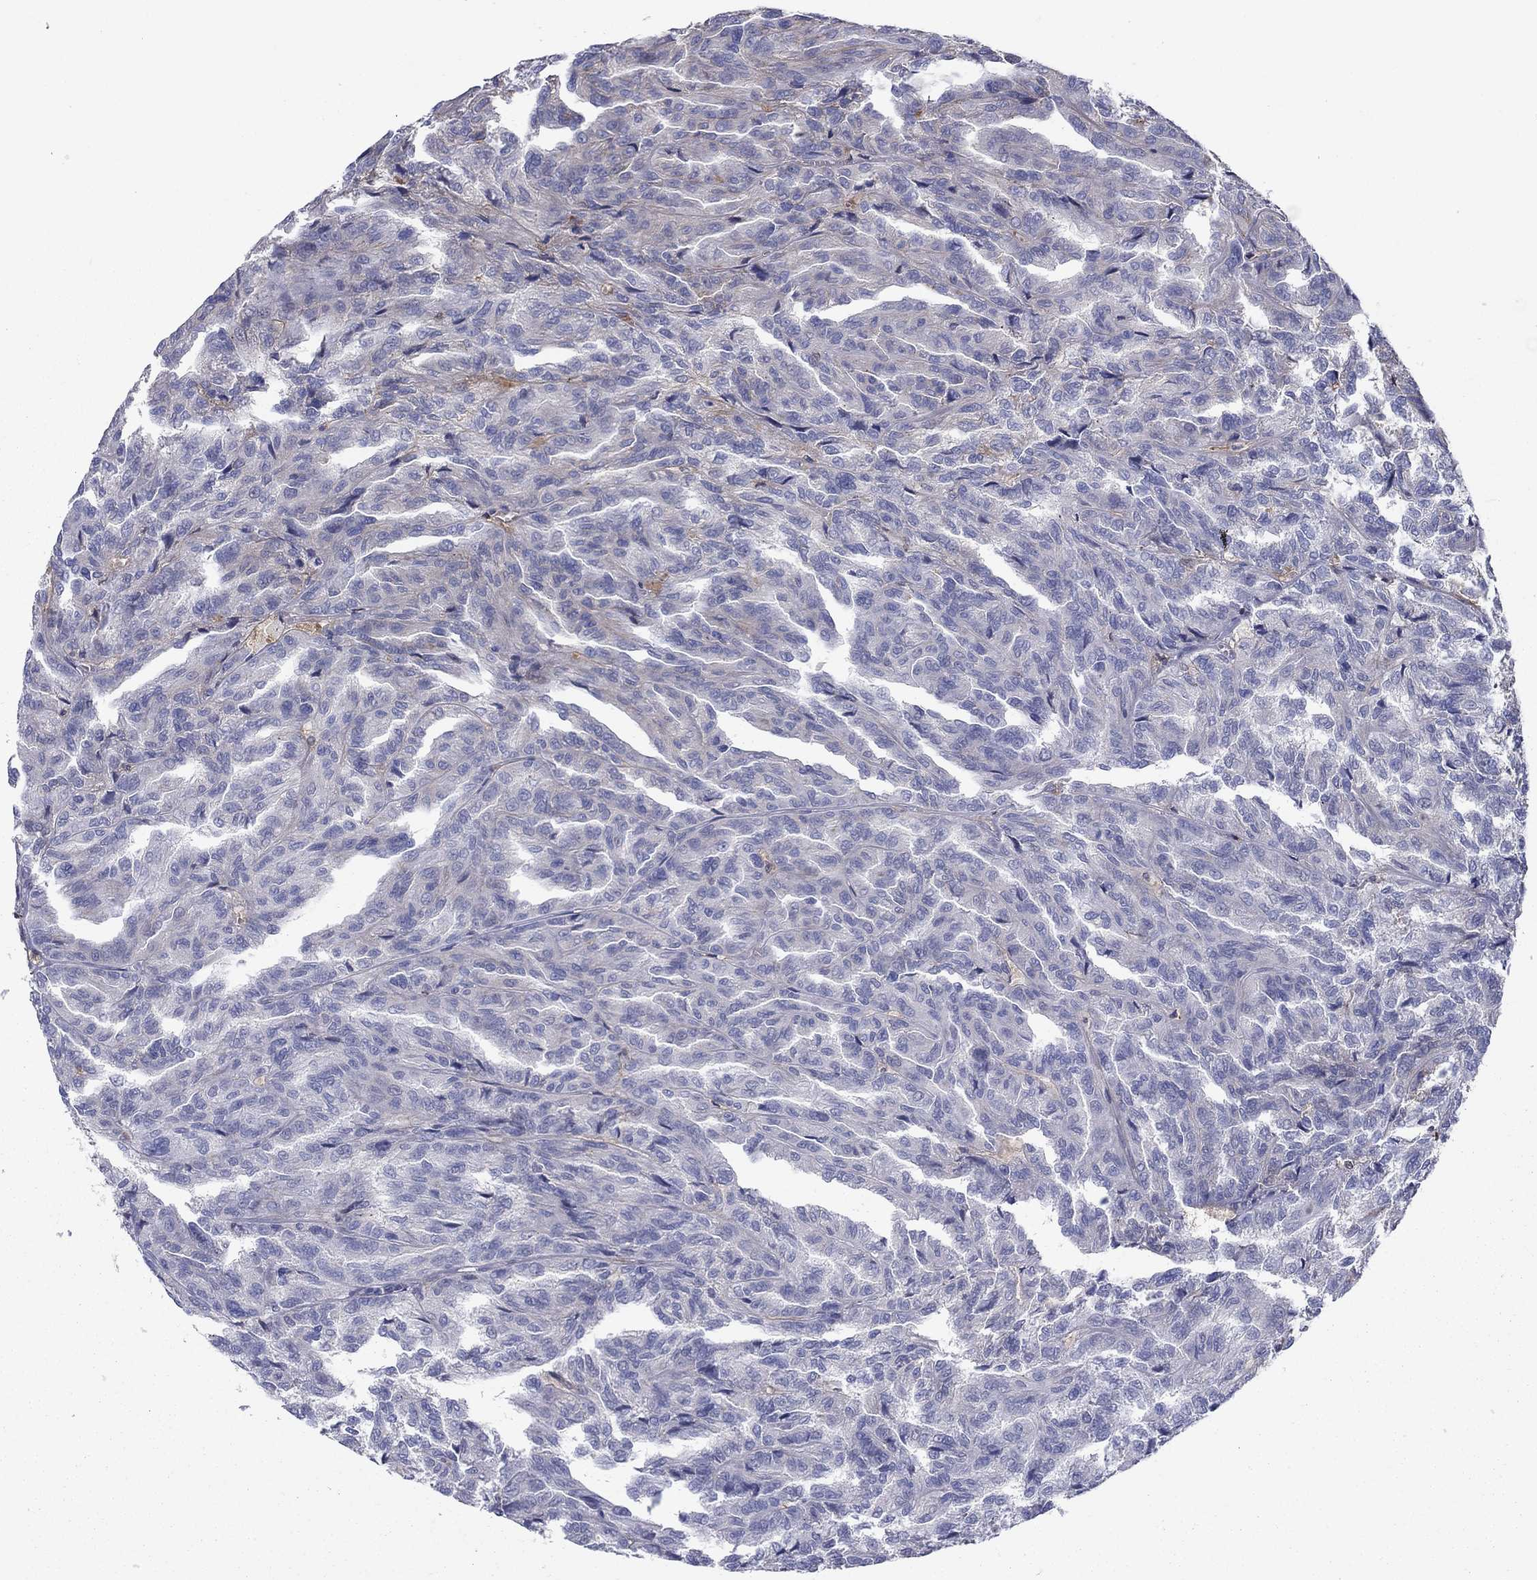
{"staining": {"intensity": "negative", "quantity": "none", "location": "none"}, "tissue": "renal cancer", "cell_type": "Tumor cells", "image_type": "cancer", "snomed": [{"axis": "morphology", "description": "Adenocarcinoma, NOS"}, {"axis": "topography", "description": "Kidney"}], "caption": "Micrograph shows no significant protein staining in tumor cells of renal adenocarcinoma. The staining is performed using DAB brown chromogen with nuclei counter-stained in using hematoxylin.", "gene": "HPX", "patient": {"sex": "male", "age": 79}}